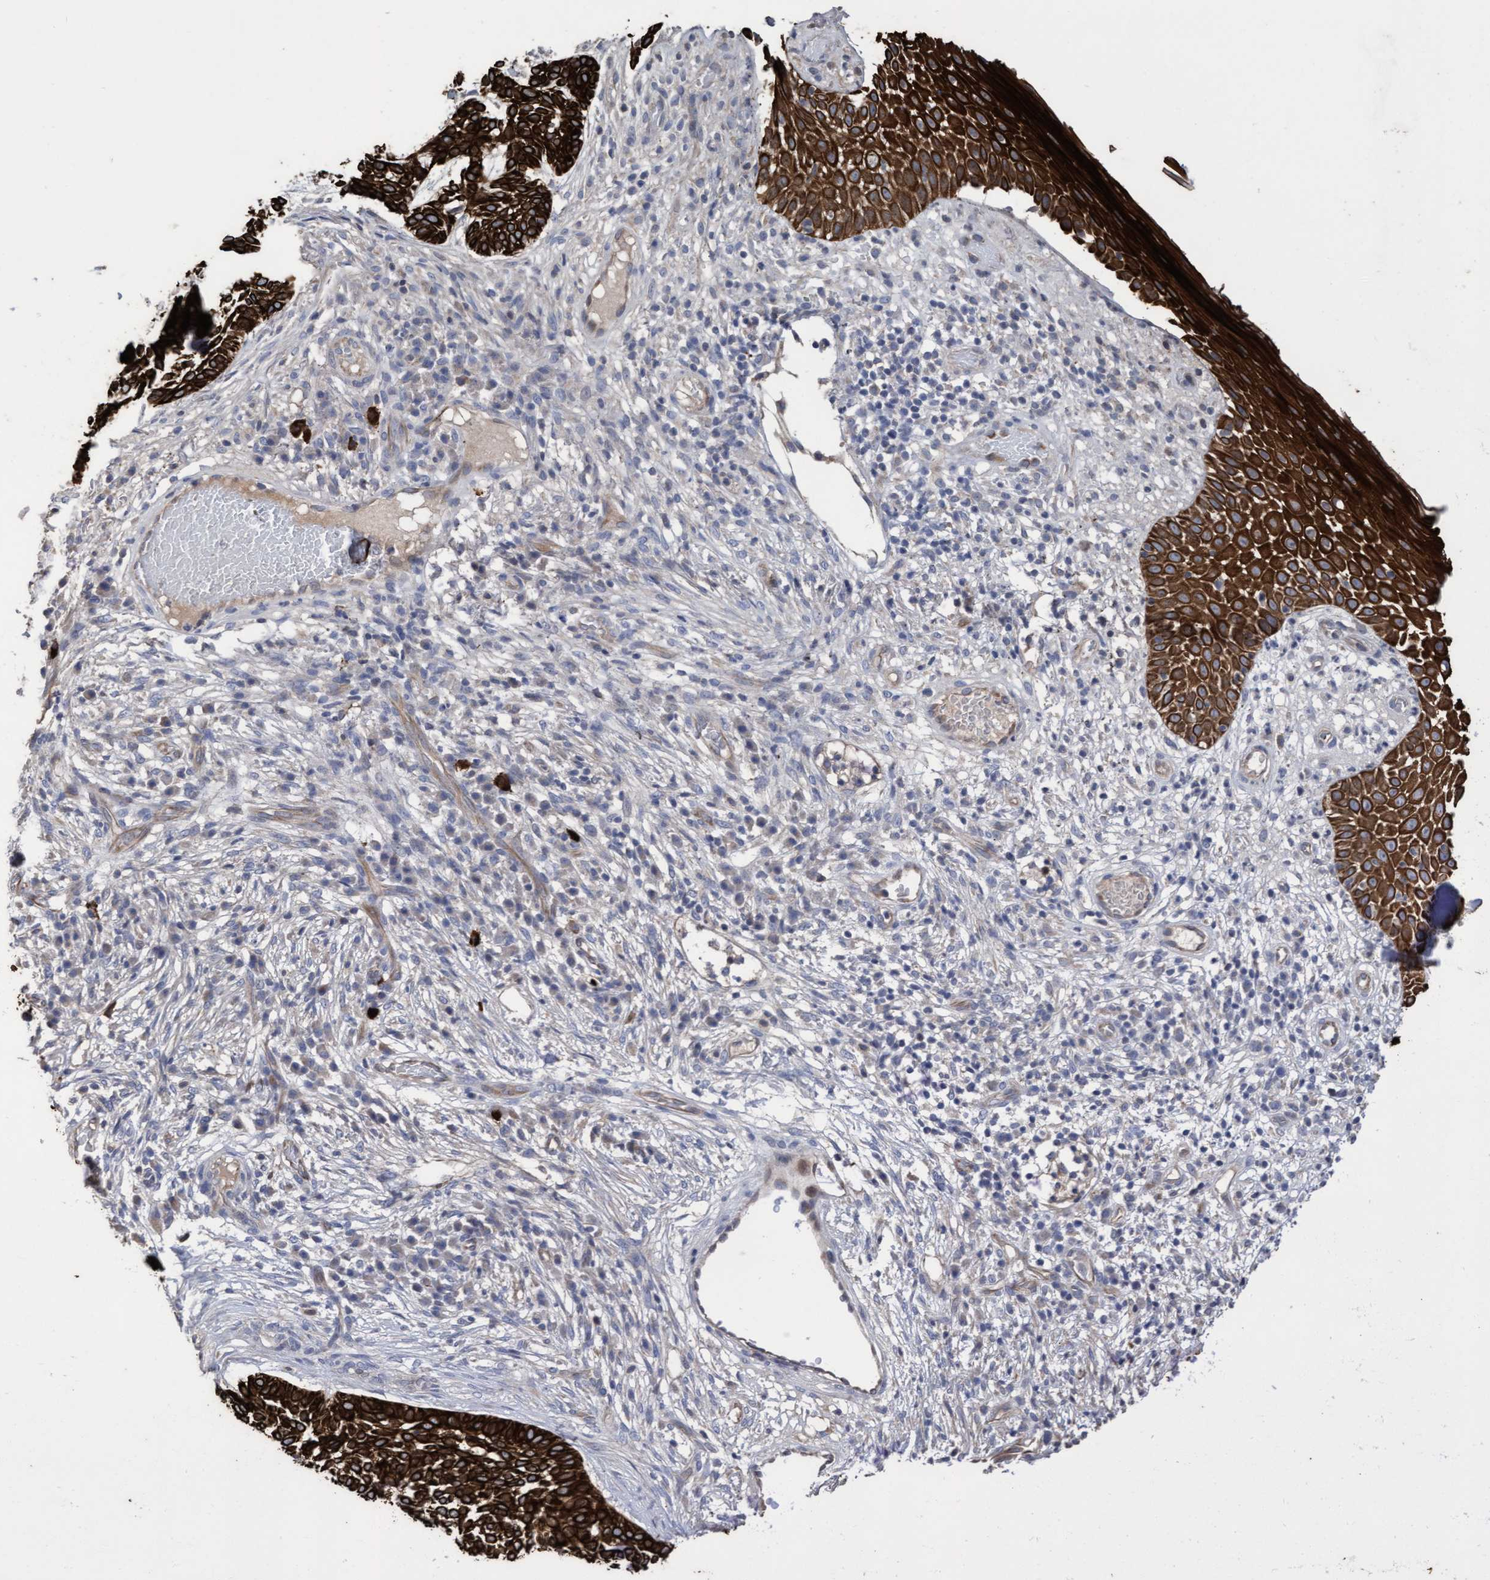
{"staining": {"intensity": "strong", "quantity": ">75%", "location": "cytoplasmic/membranous"}, "tissue": "skin cancer", "cell_type": "Tumor cells", "image_type": "cancer", "snomed": [{"axis": "morphology", "description": "Basal cell carcinoma"}, {"axis": "topography", "description": "Skin"}], "caption": "Protein expression analysis of skin basal cell carcinoma exhibits strong cytoplasmic/membranous staining in about >75% of tumor cells.", "gene": "KRT24", "patient": {"sex": "female", "age": 64}}